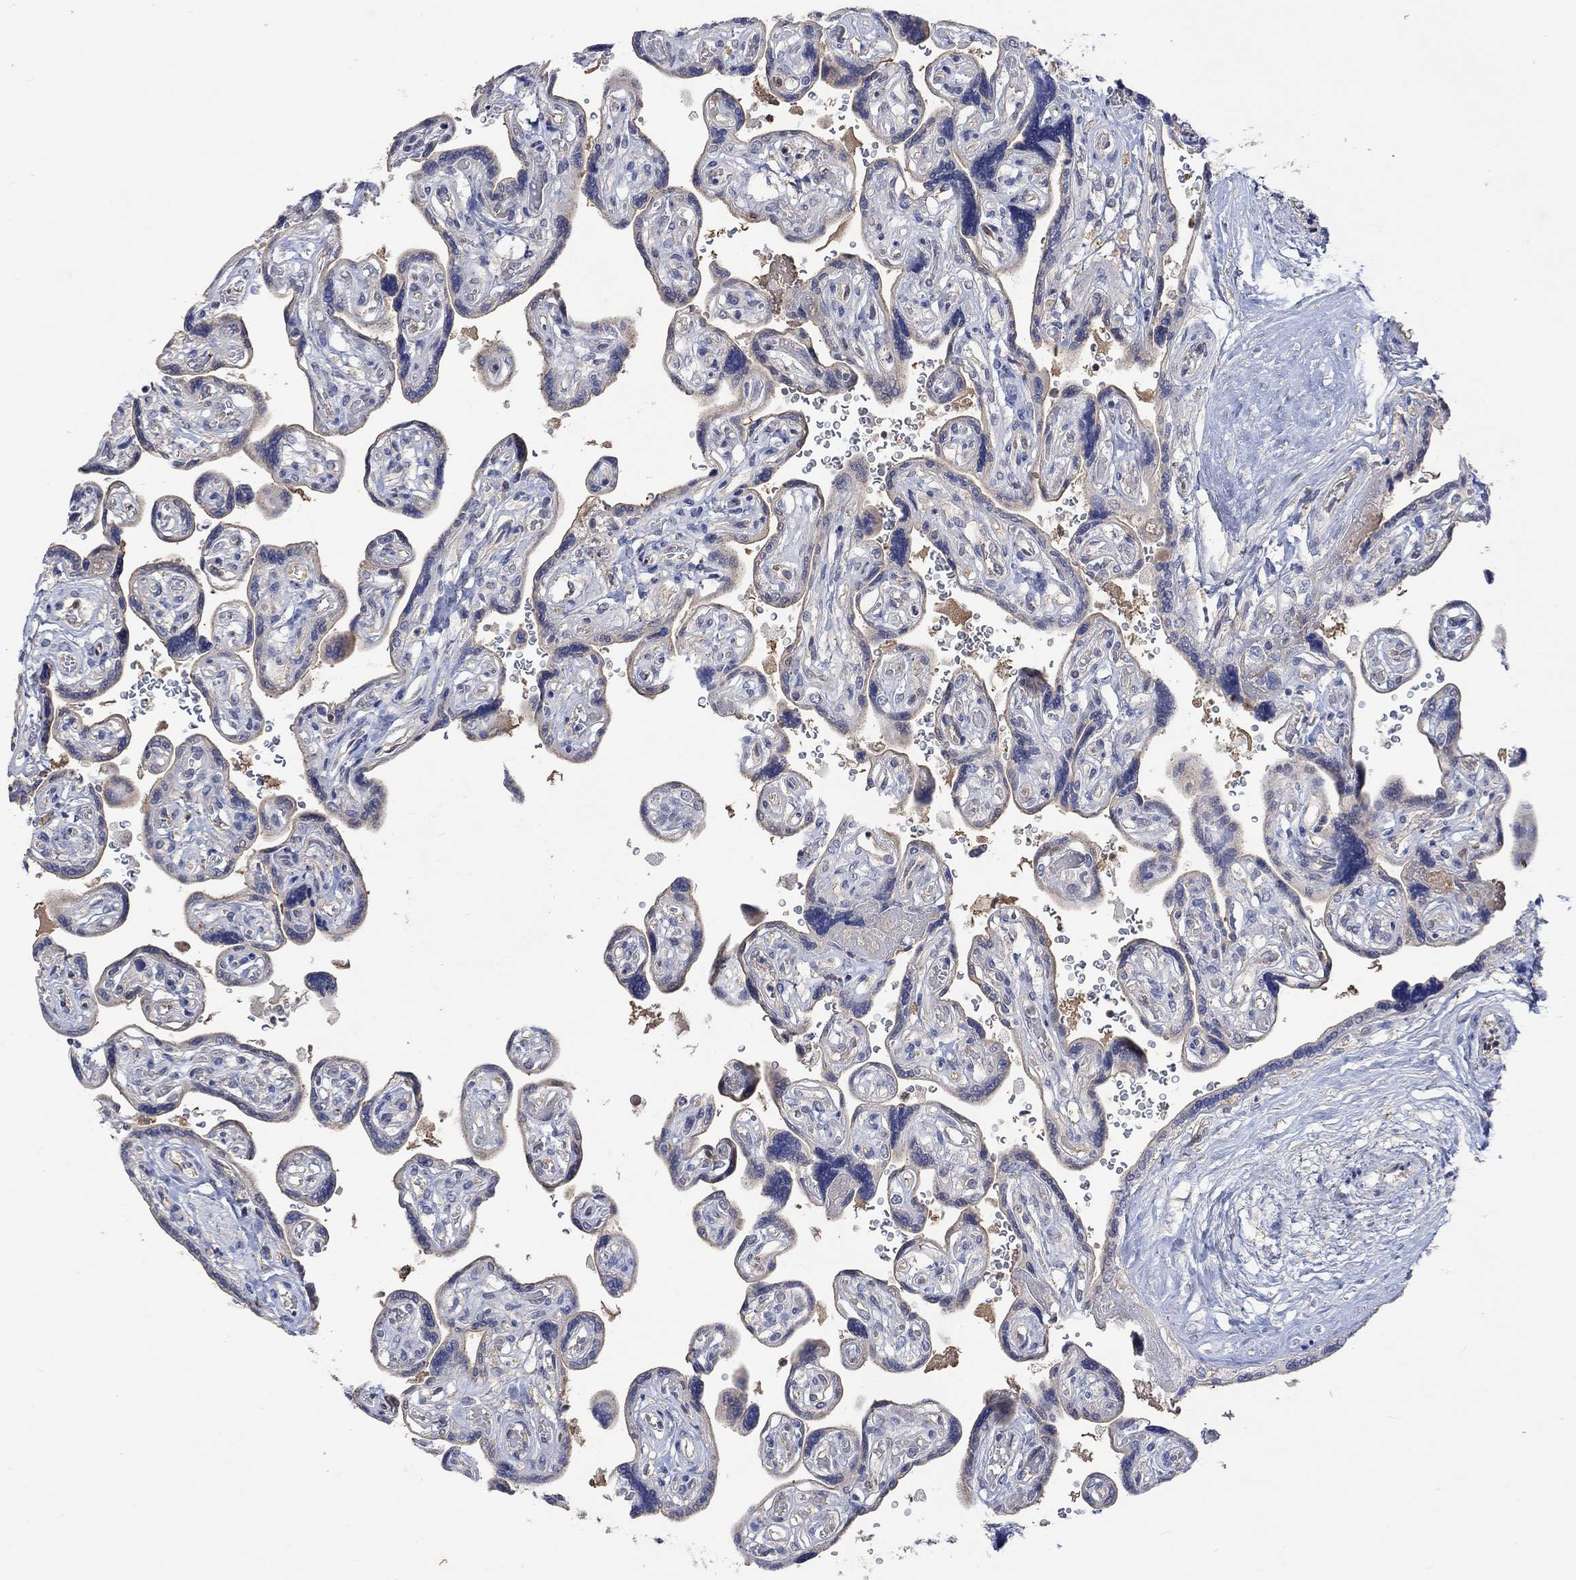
{"staining": {"intensity": "negative", "quantity": "none", "location": "none"}, "tissue": "placenta", "cell_type": "Decidual cells", "image_type": "normal", "snomed": [{"axis": "morphology", "description": "Normal tissue, NOS"}, {"axis": "topography", "description": "Placenta"}], "caption": "The immunohistochemistry (IHC) histopathology image has no significant staining in decidual cells of placenta. Brightfield microscopy of immunohistochemistry (IHC) stained with DAB (brown) and hematoxylin (blue), captured at high magnification.", "gene": "MSTN", "patient": {"sex": "female", "age": 32}}